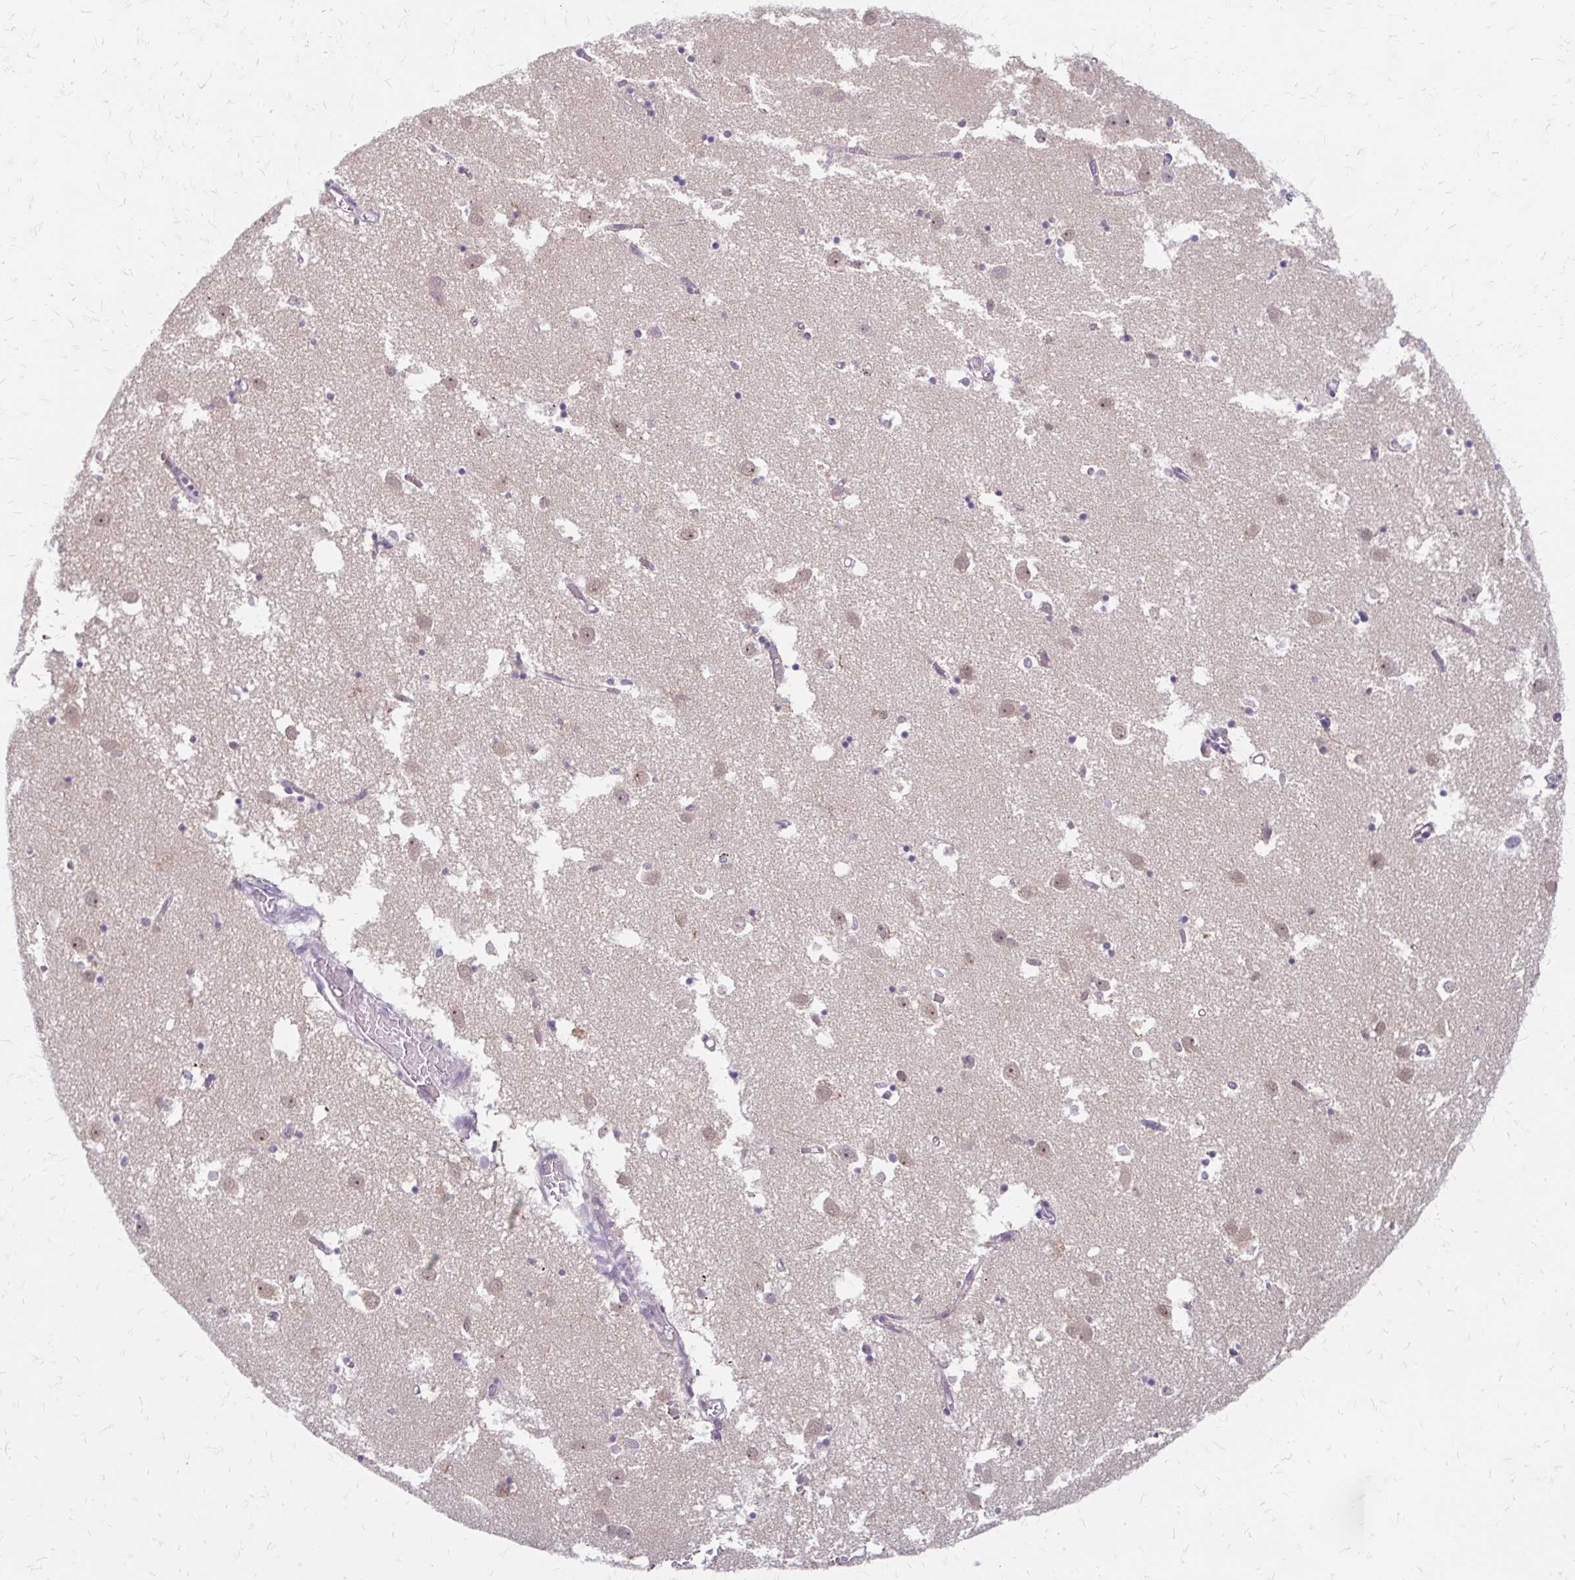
{"staining": {"intensity": "negative", "quantity": "none", "location": "none"}, "tissue": "caudate", "cell_type": "Glial cells", "image_type": "normal", "snomed": [{"axis": "morphology", "description": "Normal tissue, NOS"}, {"axis": "topography", "description": "Lateral ventricle wall"}], "caption": "The immunohistochemistry (IHC) micrograph has no significant expression in glial cells of caudate. Nuclei are stained in blue.", "gene": "EED", "patient": {"sex": "male", "age": 70}}